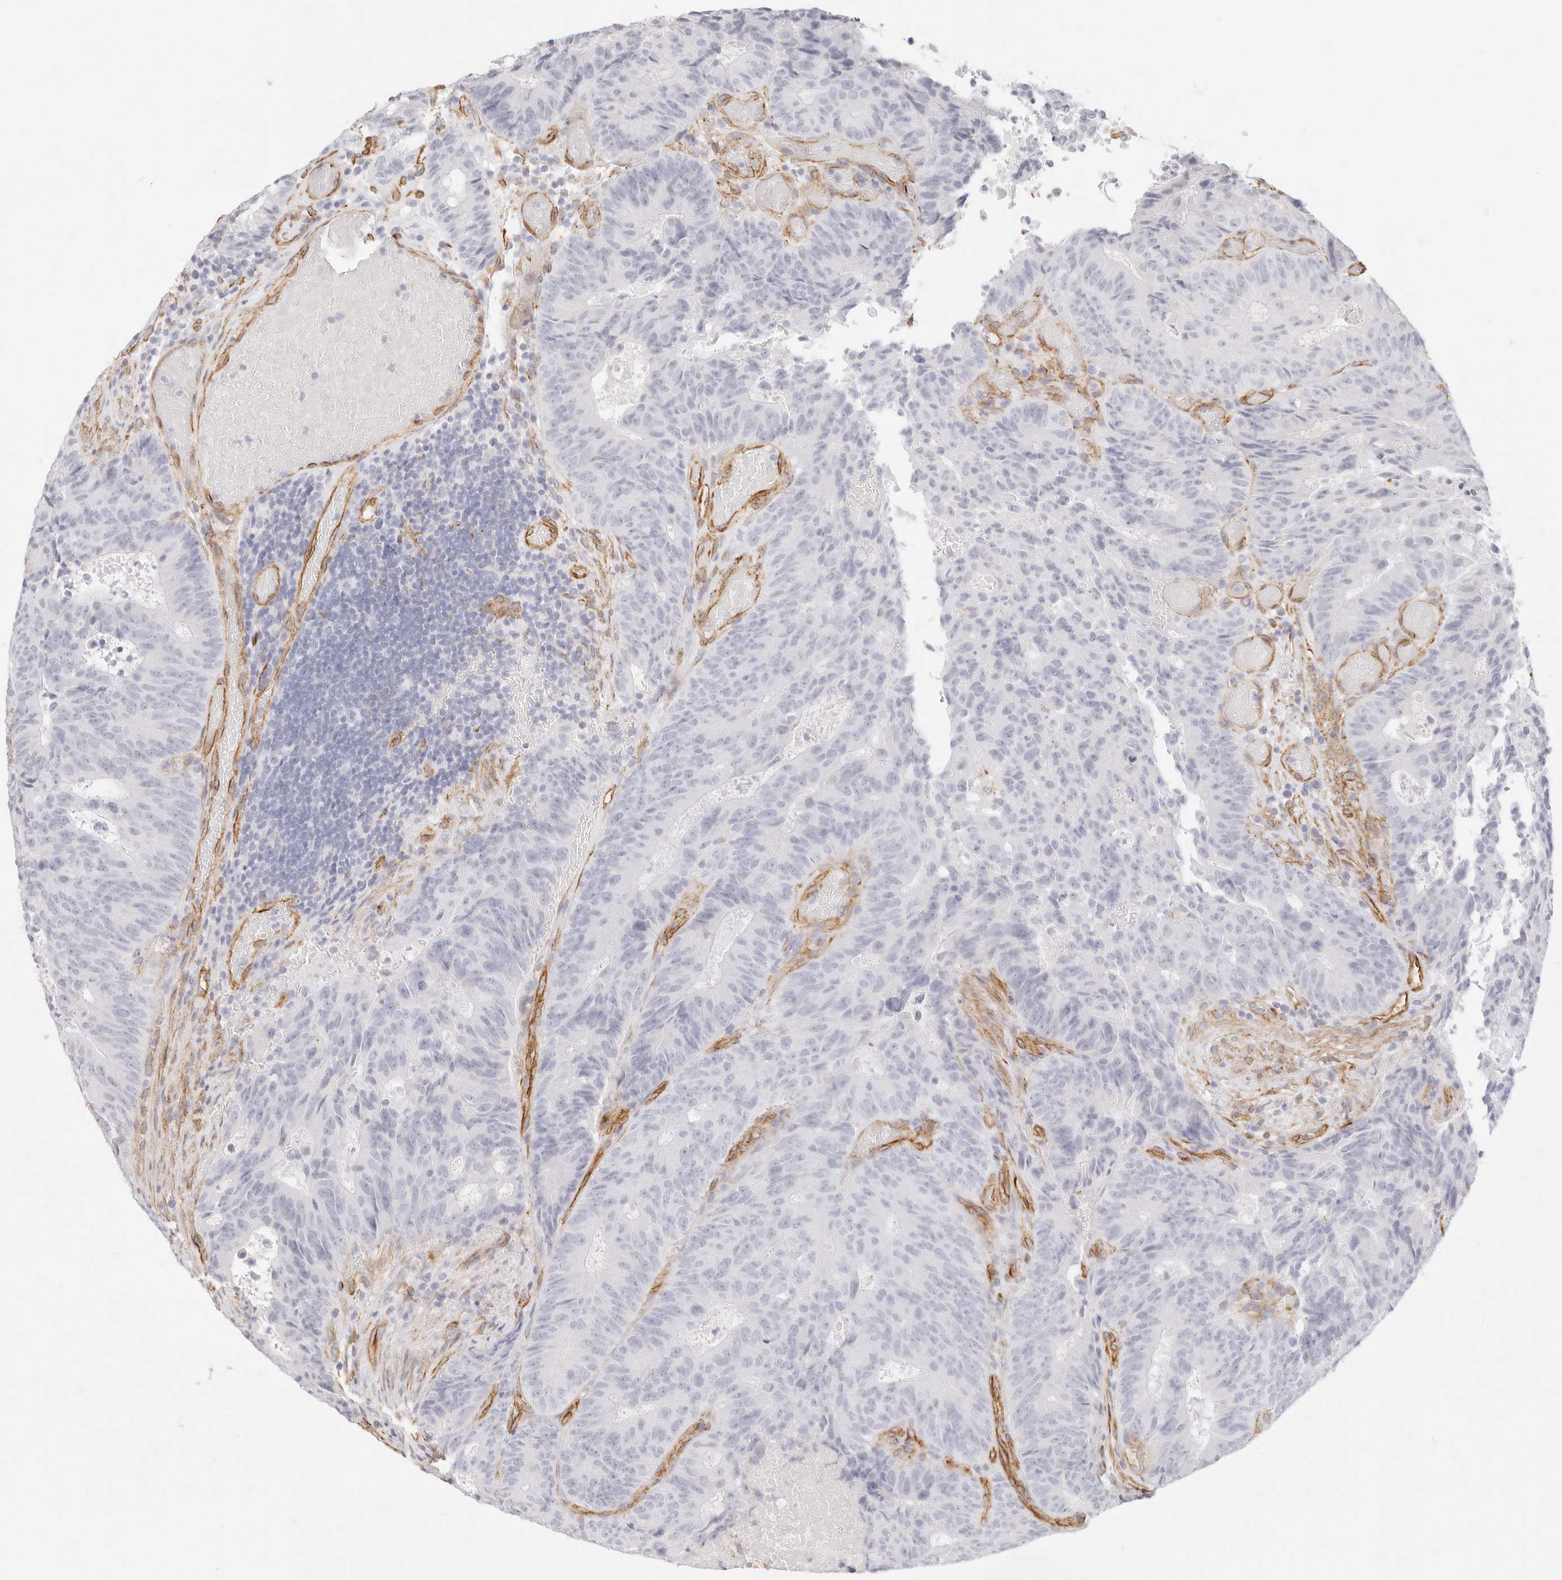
{"staining": {"intensity": "negative", "quantity": "none", "location": "none"}, "tissue": "colorectal cancer", "cell_type": "Tumor cells", "image_type": "cancer", "snomed": [{"axis": "morphology", "description": "Adenocarcinoma, NOS"}, {"axis": "topography", "description": "Colon"}], "caption": "The IHC histopathology image has no significant positivity in tumor cells of colorectal cancer tissue. (Brightfield microscopy of DAB immunohistochemistry at high magnification).", "gene": "NUS1", "patient": {"sex": "male", "age": 87}}